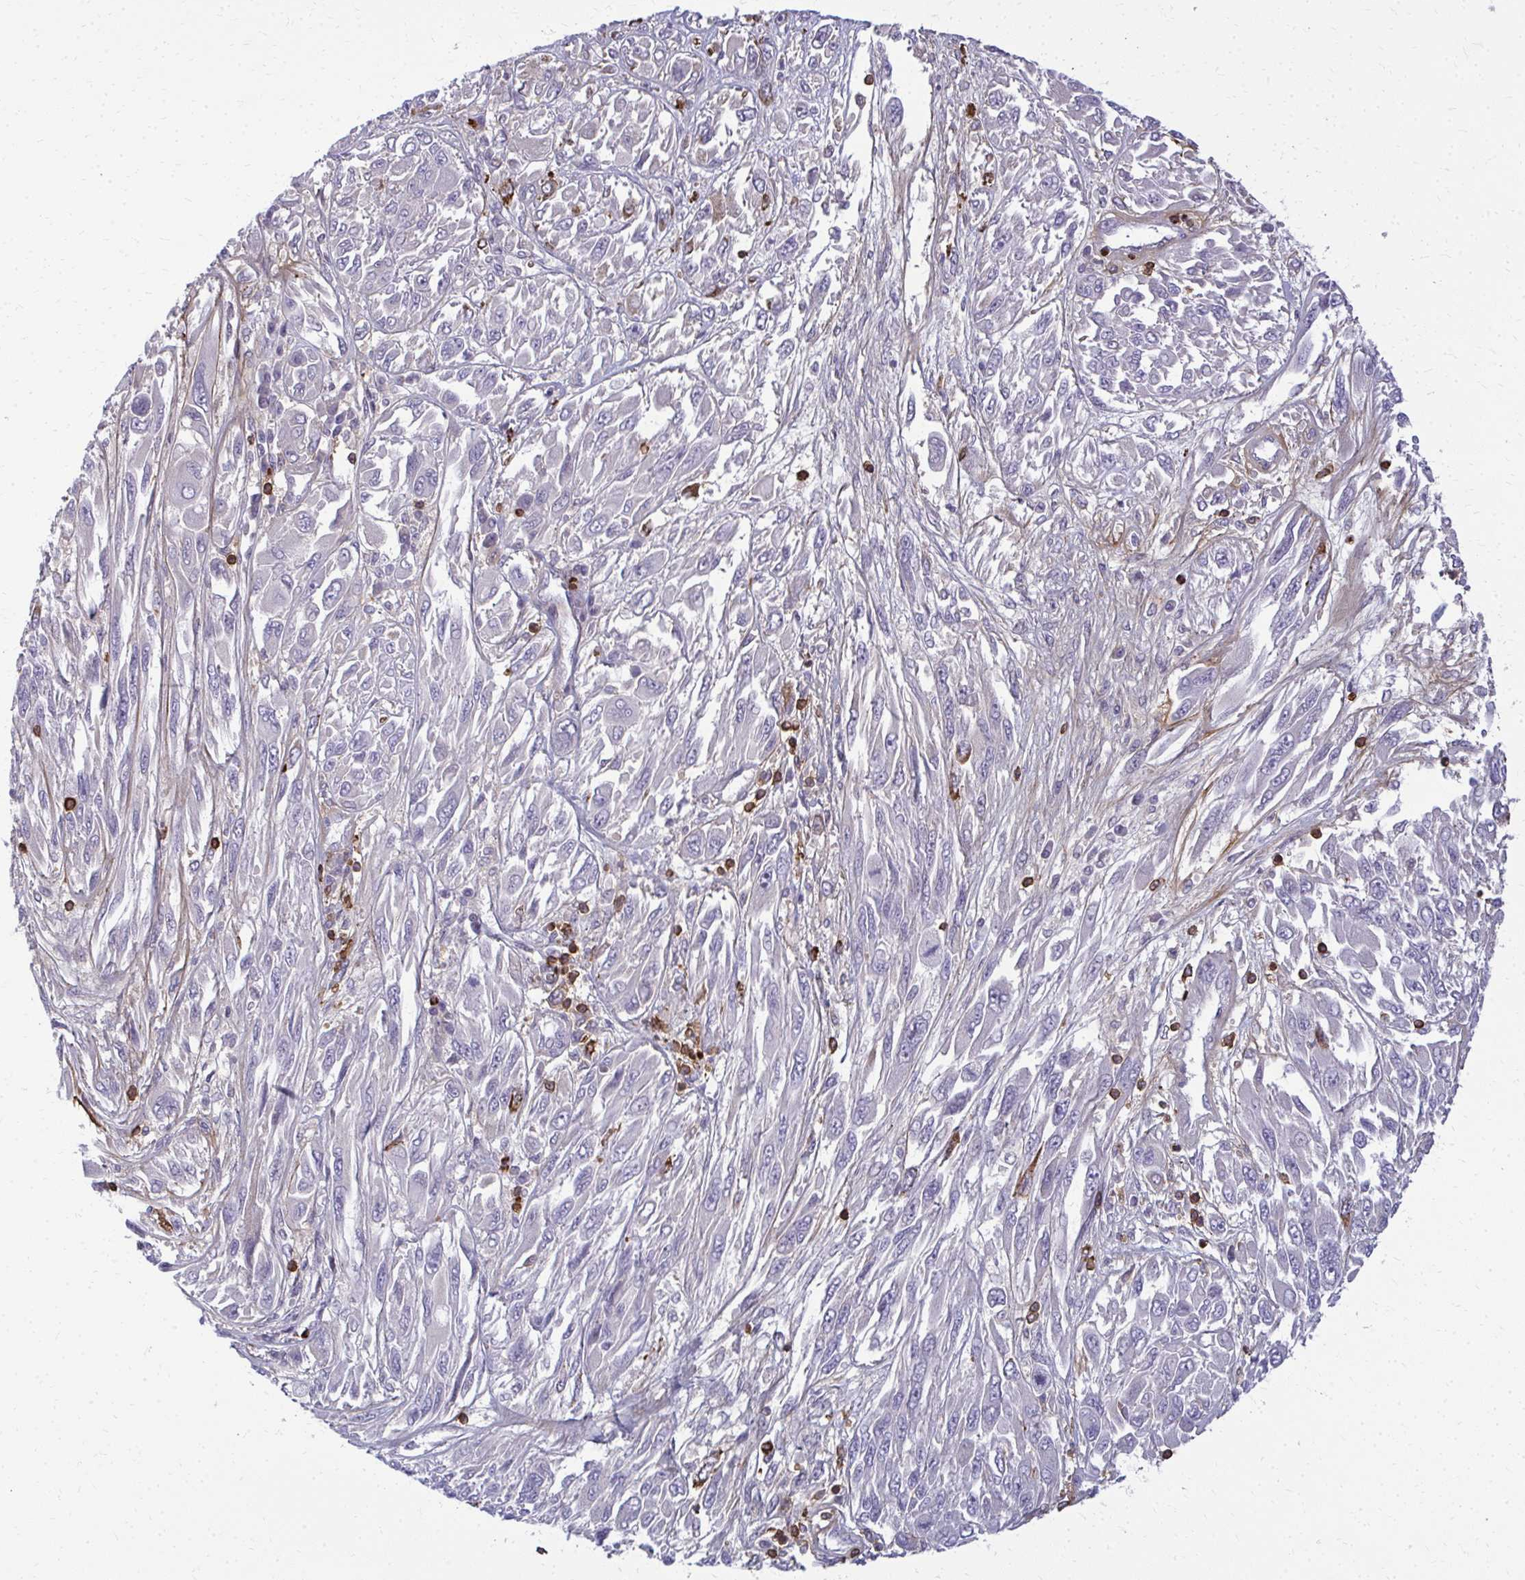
{"staining": {"intensity": "negative", "quantity": "none", "location": "none"}, "tissue": "melanoma", "cell_type": "Tumor cells", "image_type": "cancer", "snomed": [{"axis": "morphology", "description": "Malignant melanoma, NOS"}, {"axis": "topography", "description": "Skin"}], "caption": "This is a image of immunohistochemistry (IHC) staining of malignant melanoma, which shows no positivity in tumor cells.", "gene": "AP5M1", "patient": {"sex": "female", "age": 91}}